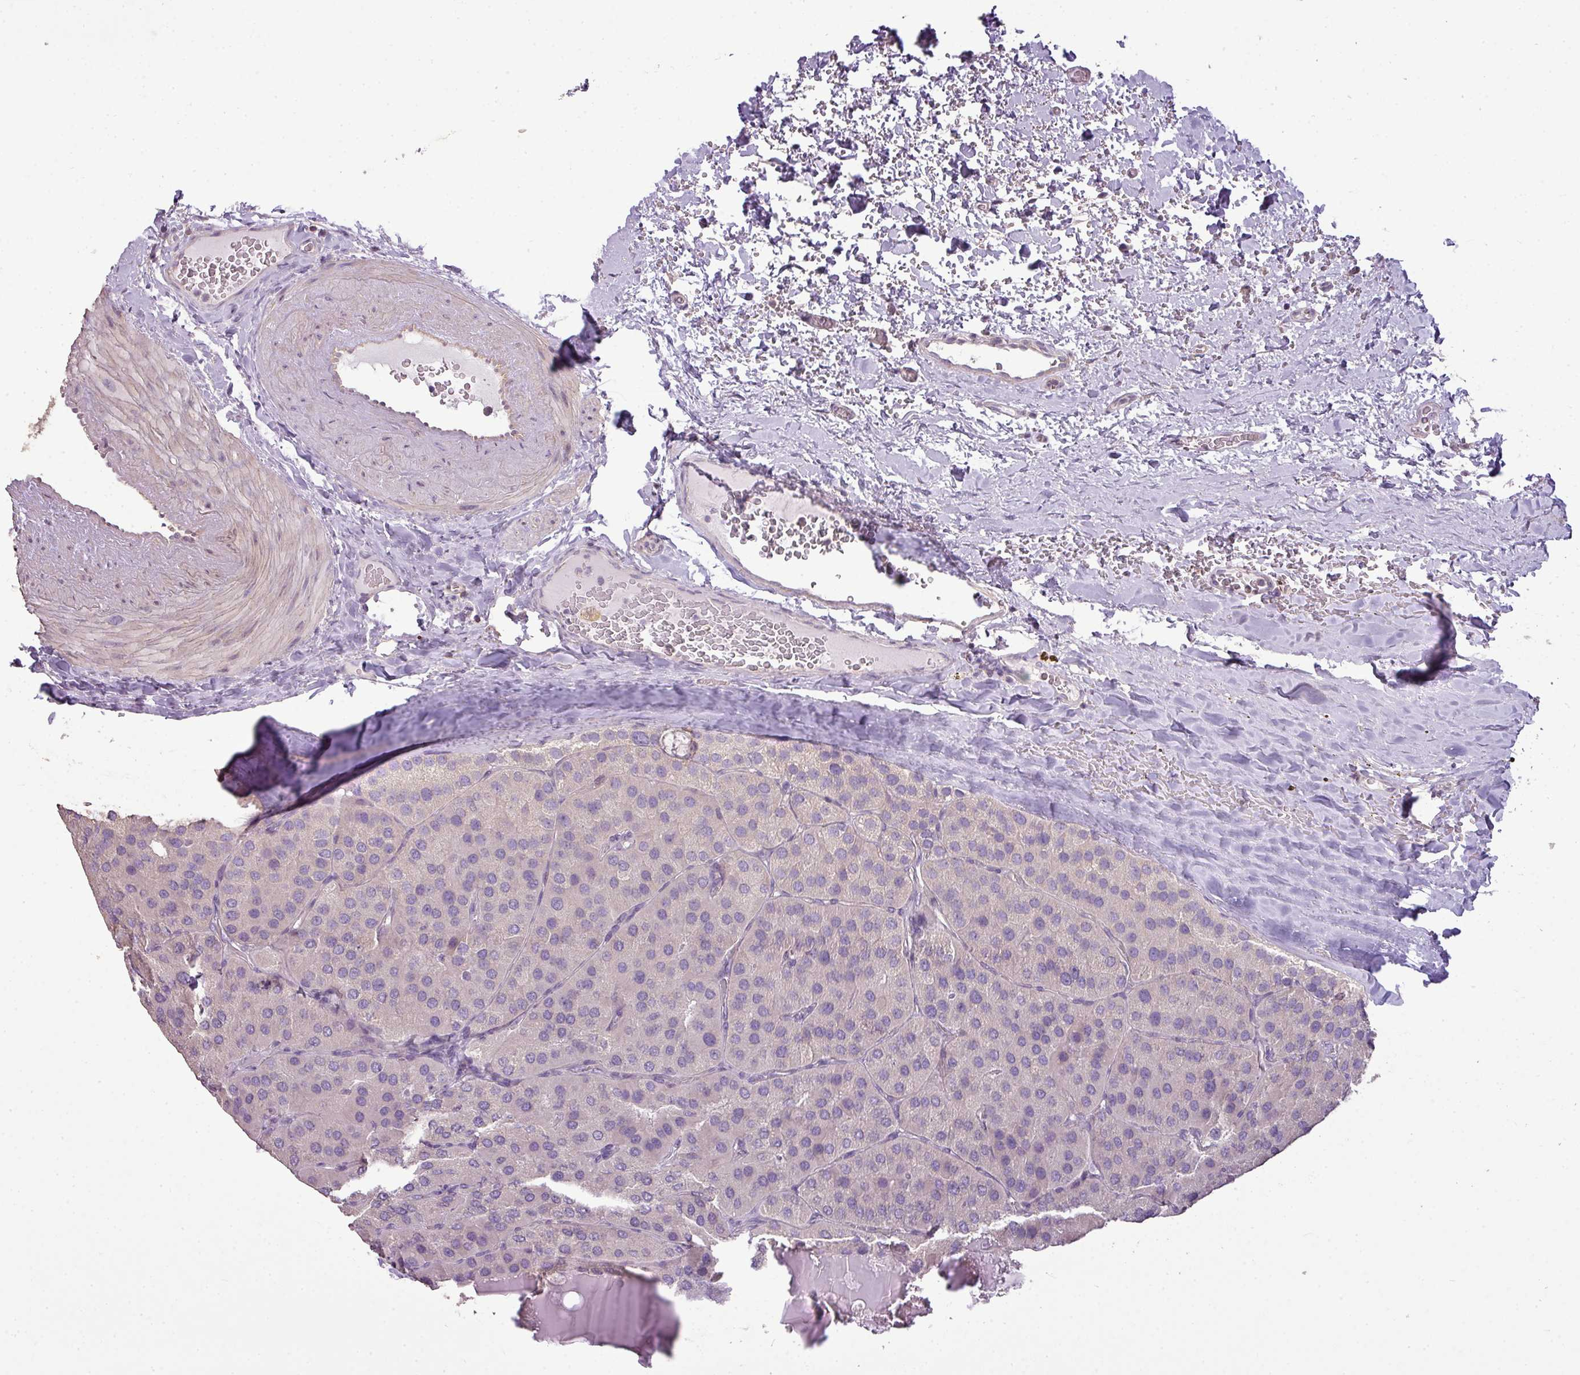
{"staining": {"intensity": "negative", "quantity": "none", "location": "none"}, "tissue": "parathyroid gland", "cell_type": "Glandular cells", "image_type": "normal", "snomed": [{"axis": "morphology", "description": "Normal tissue, NOS"}, {"axis": "morphology", "description": "Adenoma, NOS"}, {"axis": "topography", "description": "Parathyroid gland"}], "caption": "Image shows no significant protein positivity in glandular cells of unremarkable parathyroid gland.", "gene": "LY9", "patient": {"sex": "female", "age": 86}}